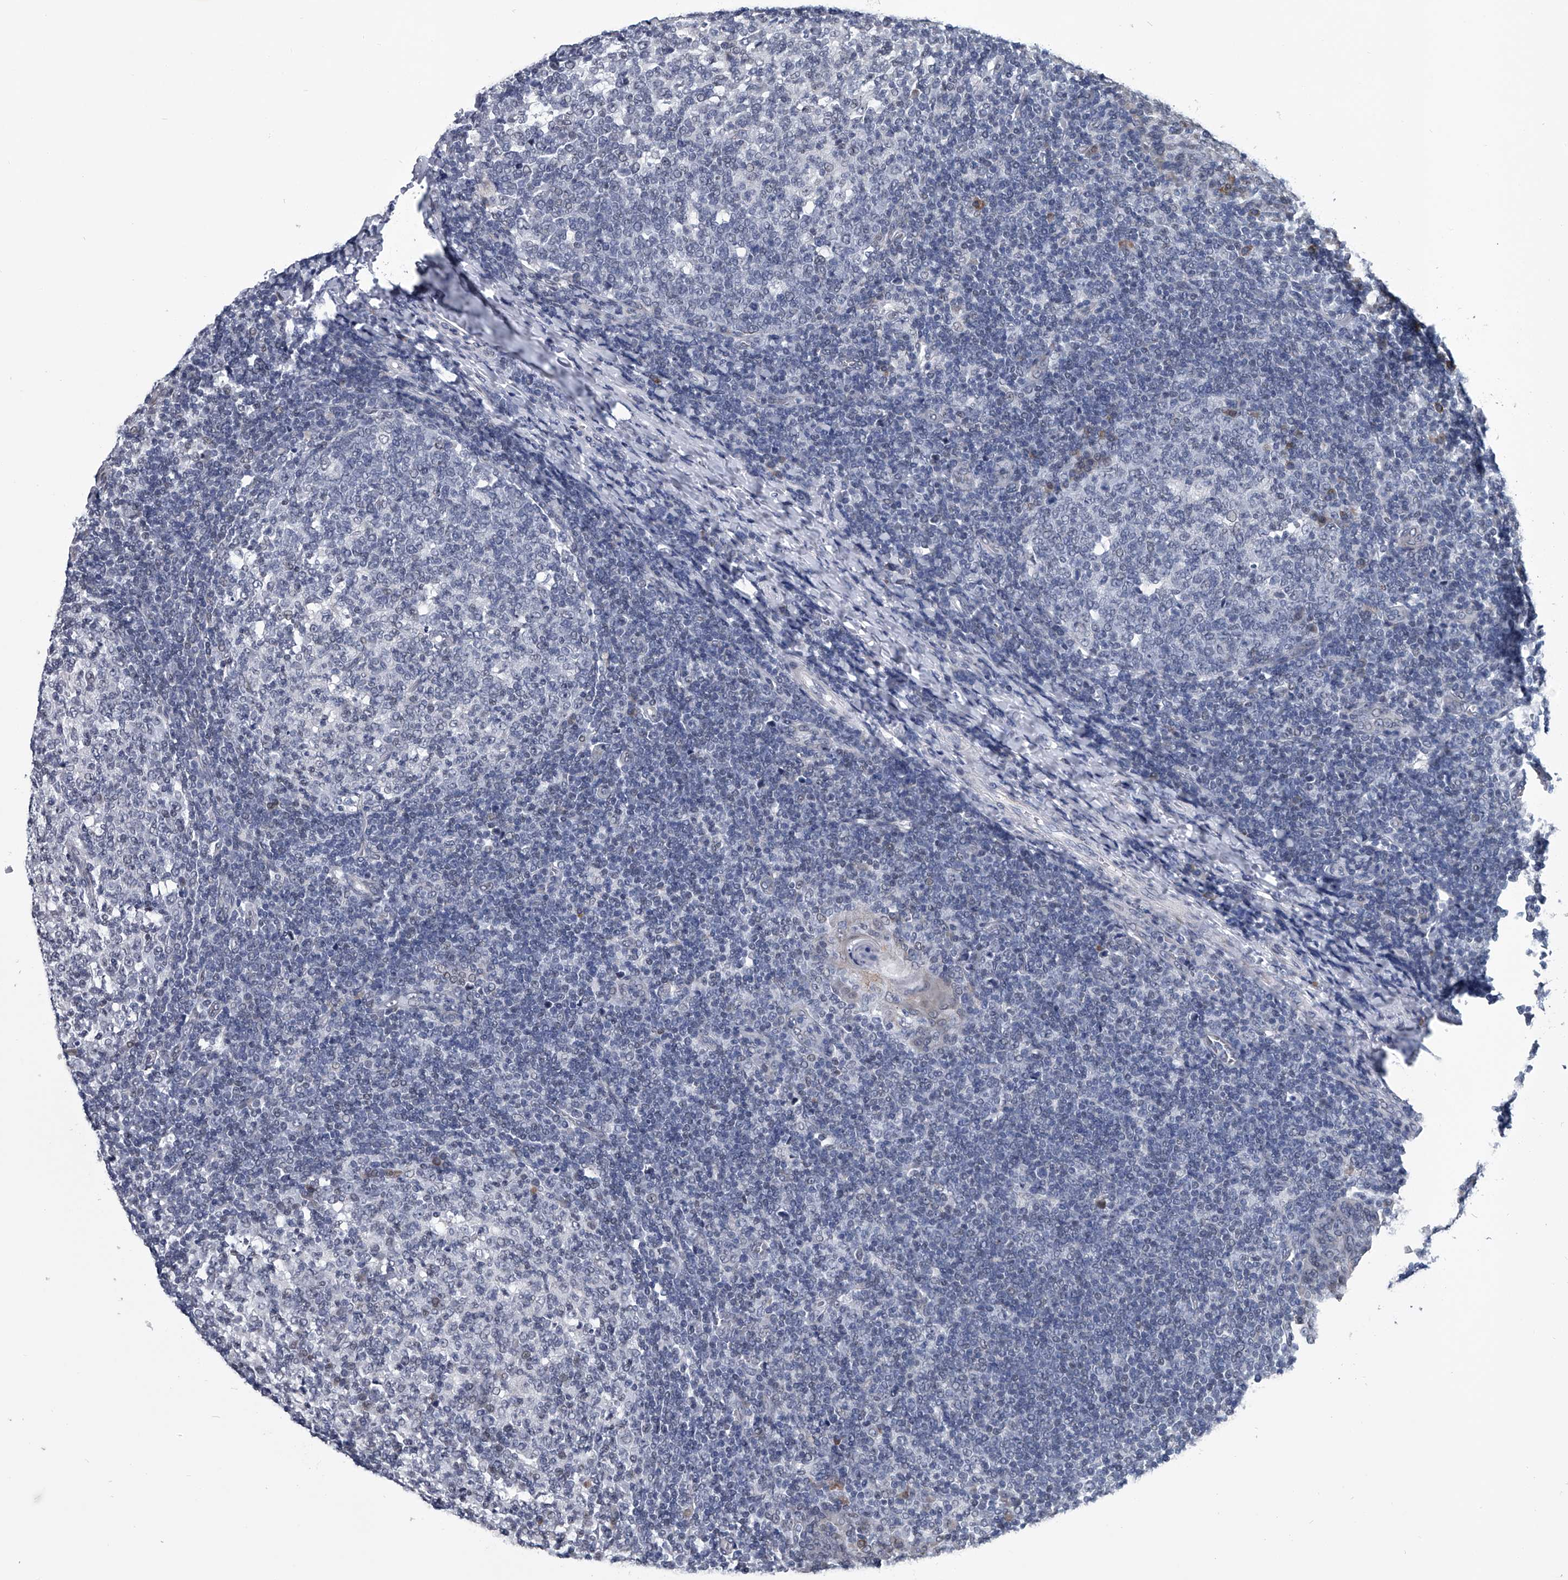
{"staining": {"intensity": "negative", "quantity": "none", "location": "none"}, "tissue": "tonsil", "cell_type": "Germinal center cells", "image_type": "normal", "snomed": [{"axis": "morphology", "description": "Normal tissue, NOS"}, {"axis": "topography", "description": "Tonsil"}], "caption": "High power microscopy photomicrograph of an IHC histopathology image of benign tonsil, revealing no significant expression in germinal center cells. (DAB (3,3'-diaminobenzidine) immunohistochemistry (IHC), high magnification).", "gene": "PPP2R5D", "patient": {"sex": "female", "age": 19}}